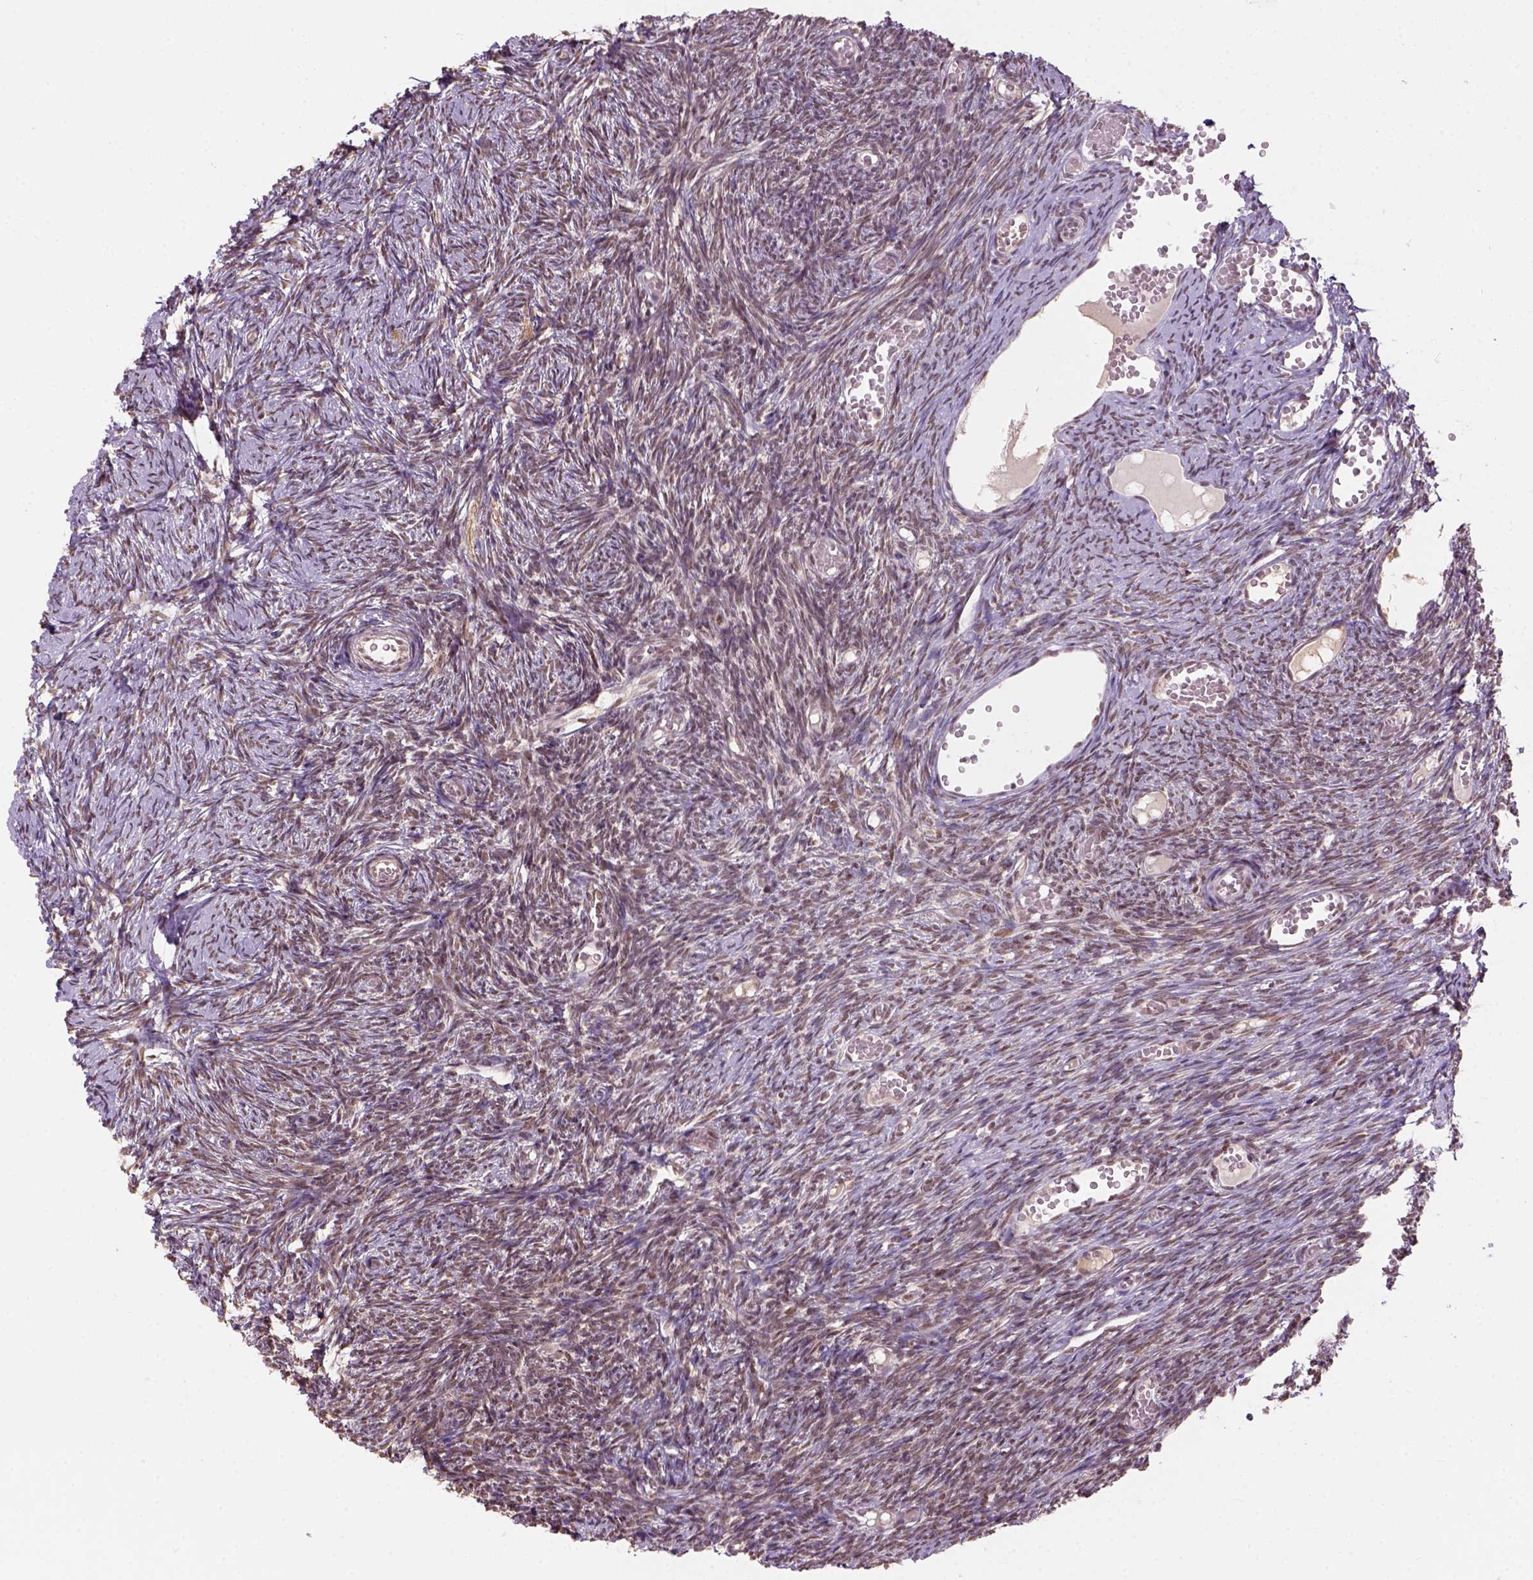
{"staining": {"intensity": "weak", "quantity": ">75%", "location": "nuclear"}, "tissue": "ovary", "cell_type": "Ovarian stroma cells", "image_type": "normal", "snomed": [{"axis": "morphology", "description": "Normal tissue, NOS"}, {"axis": "topography", "description": "Ovary"}], "caption": "Immunohistochemistry (IHC) histopathology image of unremarkable human ovary stained for a protein (brown), which exhibits low levels of weak nuclear expression in approximately >75% of ovarian stroma cells.", "gene": "GOT1", "patient": {"sex": "female", "age": 39}}